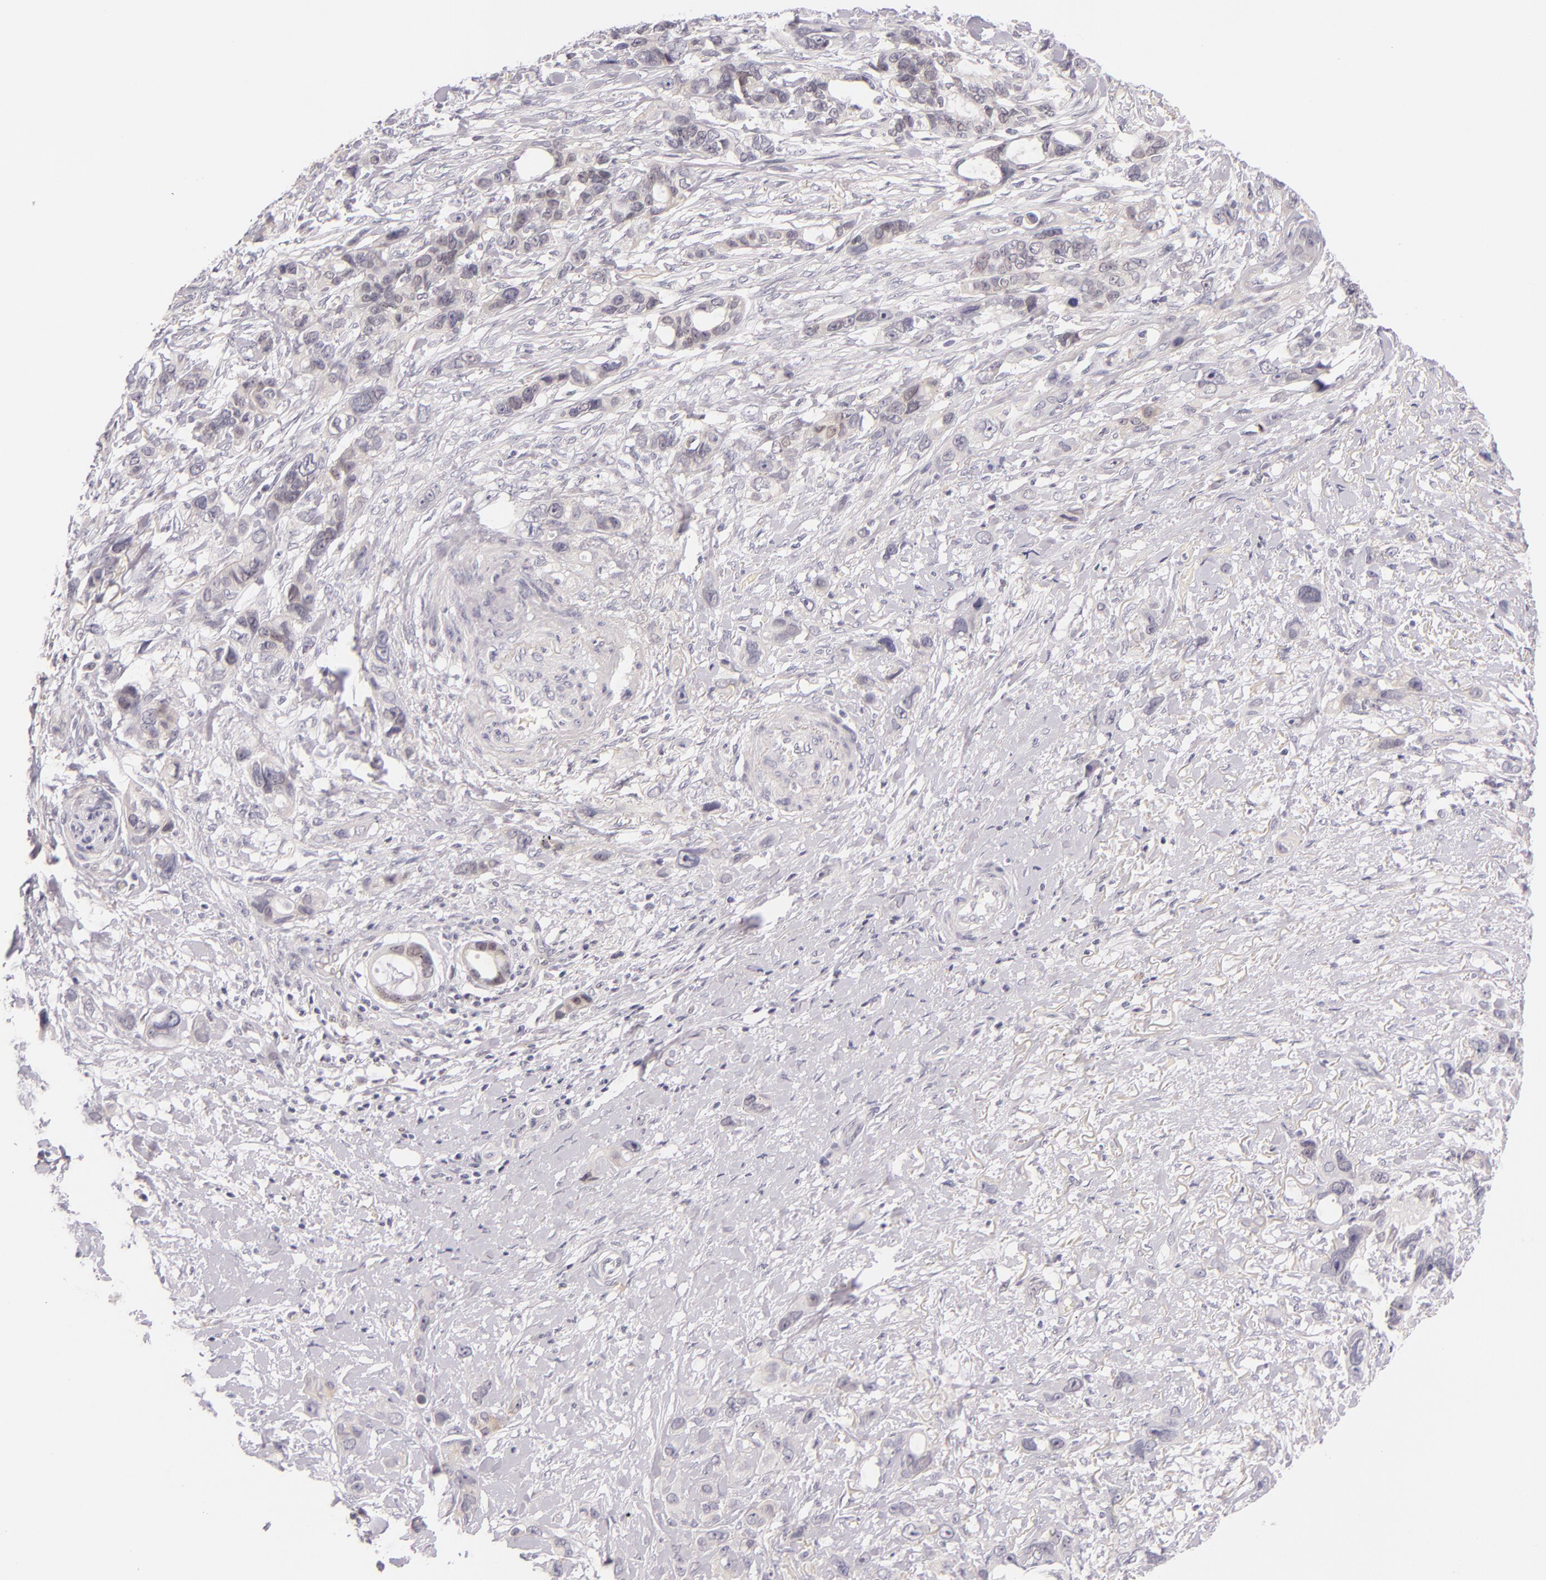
{"staining": {"intensity": "negative", "quantity": "none", "location": "none"}, "tissue": "stomach cancer", "cell_type": "Tumor cells", "image_type": "cancer", "snomed": [{"axis": "morphology", "description": "Adenocarcinoma, NOS"}, {"axis": "topography", "description": "Stomach, upper"}], "caption": "IHC photomicrograph of neoplastic tissue: stomach cancer (adenocarcinoma) stained with DAB (3,3'-diaminobenzidine) reveals no significant protein positivity in tumor cells.", "gene": "BCL3", "patient": {"sex": "male", "age": 47}}